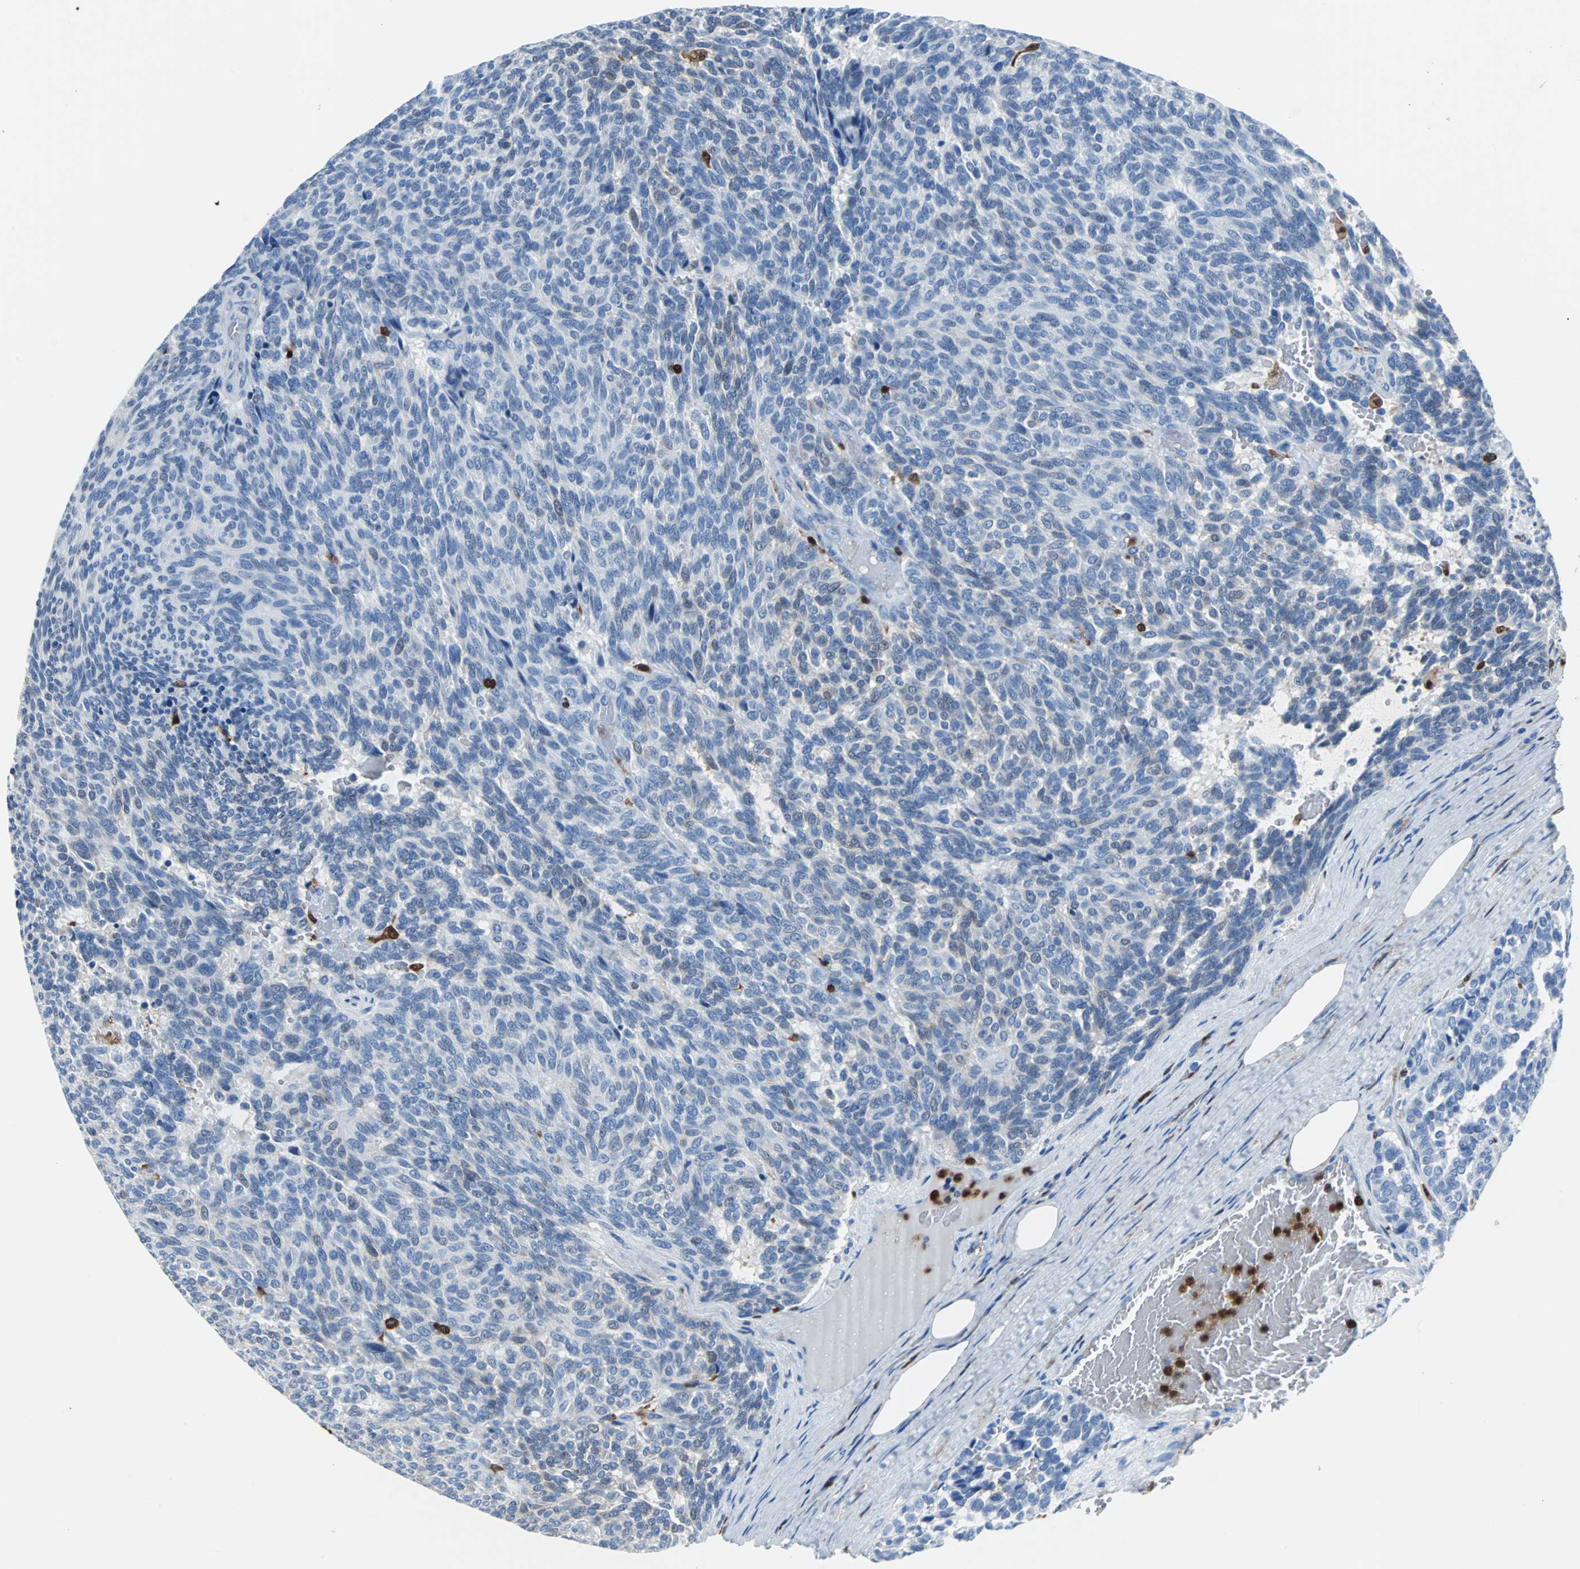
{"staining": {"intensity": "negative", "quantity": "none", "location": "none"}, "tissue": "carcinoid", "cell_type": "Tumor cells", "image_type": "cancer", "snomed": [{"axis": "morphology", "description": "Carcinoid, malignant, NOS"}, {"axis": "topography", "description": "Pancreas"}], "caption": "Tumor cells are negative for protein expression in human malignant carcinoid.", "gene": "SYK", "patient": {"sex": "female", "age": 54}}